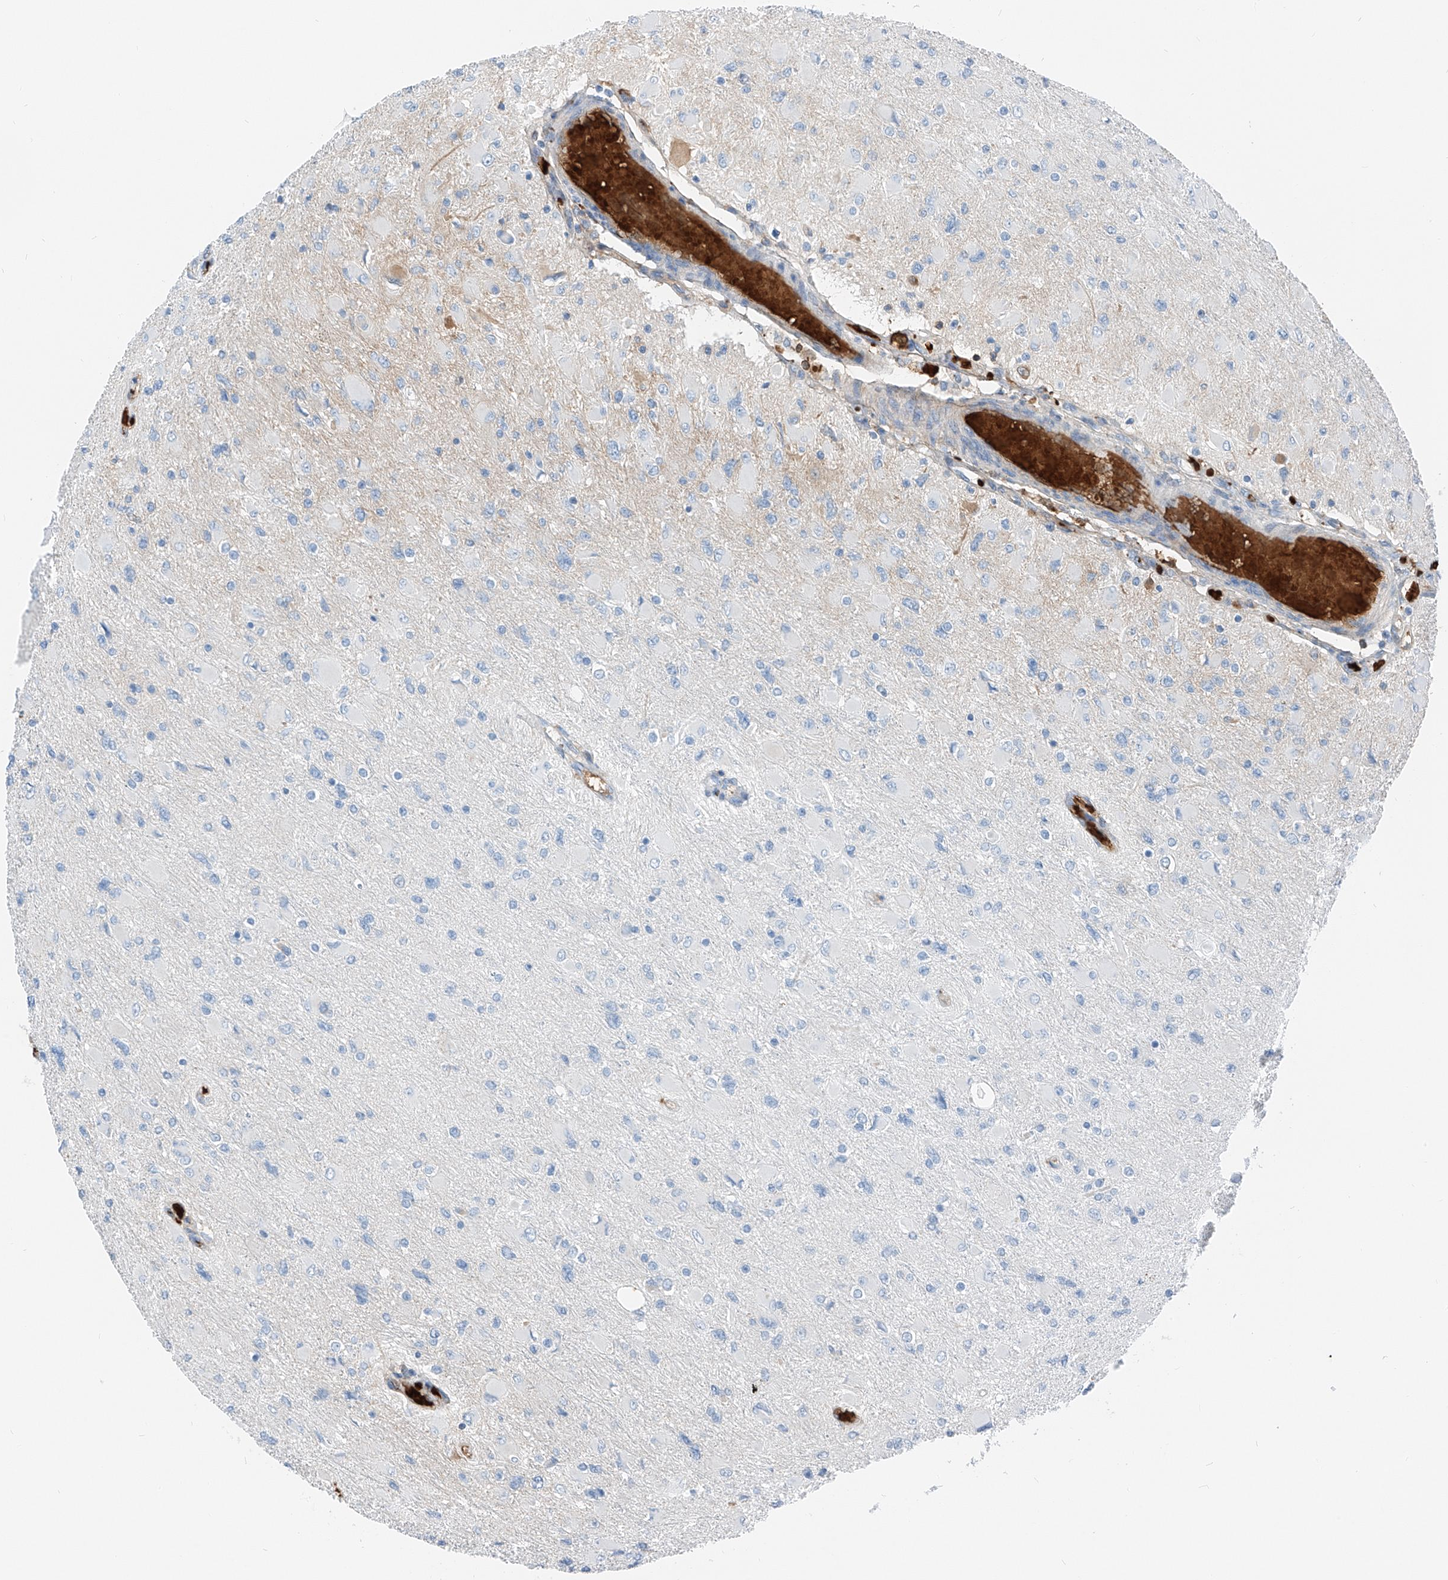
{"staining": {"intensity": "negative", "quantity": "none", "location": "none"}, "tissue": "glioma", "cell_type": "Tumor cells", "image_type": "cancer", "snomed": [{"axis": "morphology", "description": "Glioma, malignant, High grade"}, {"axis": "topography", "description": "Cerebral cortex"}], "caption": "Glioma stained for a protein using immunohistochemistry shows no expression tumor cells.", "gene": "PRSS23", "patient": {"sex": "female", "age": 36}}